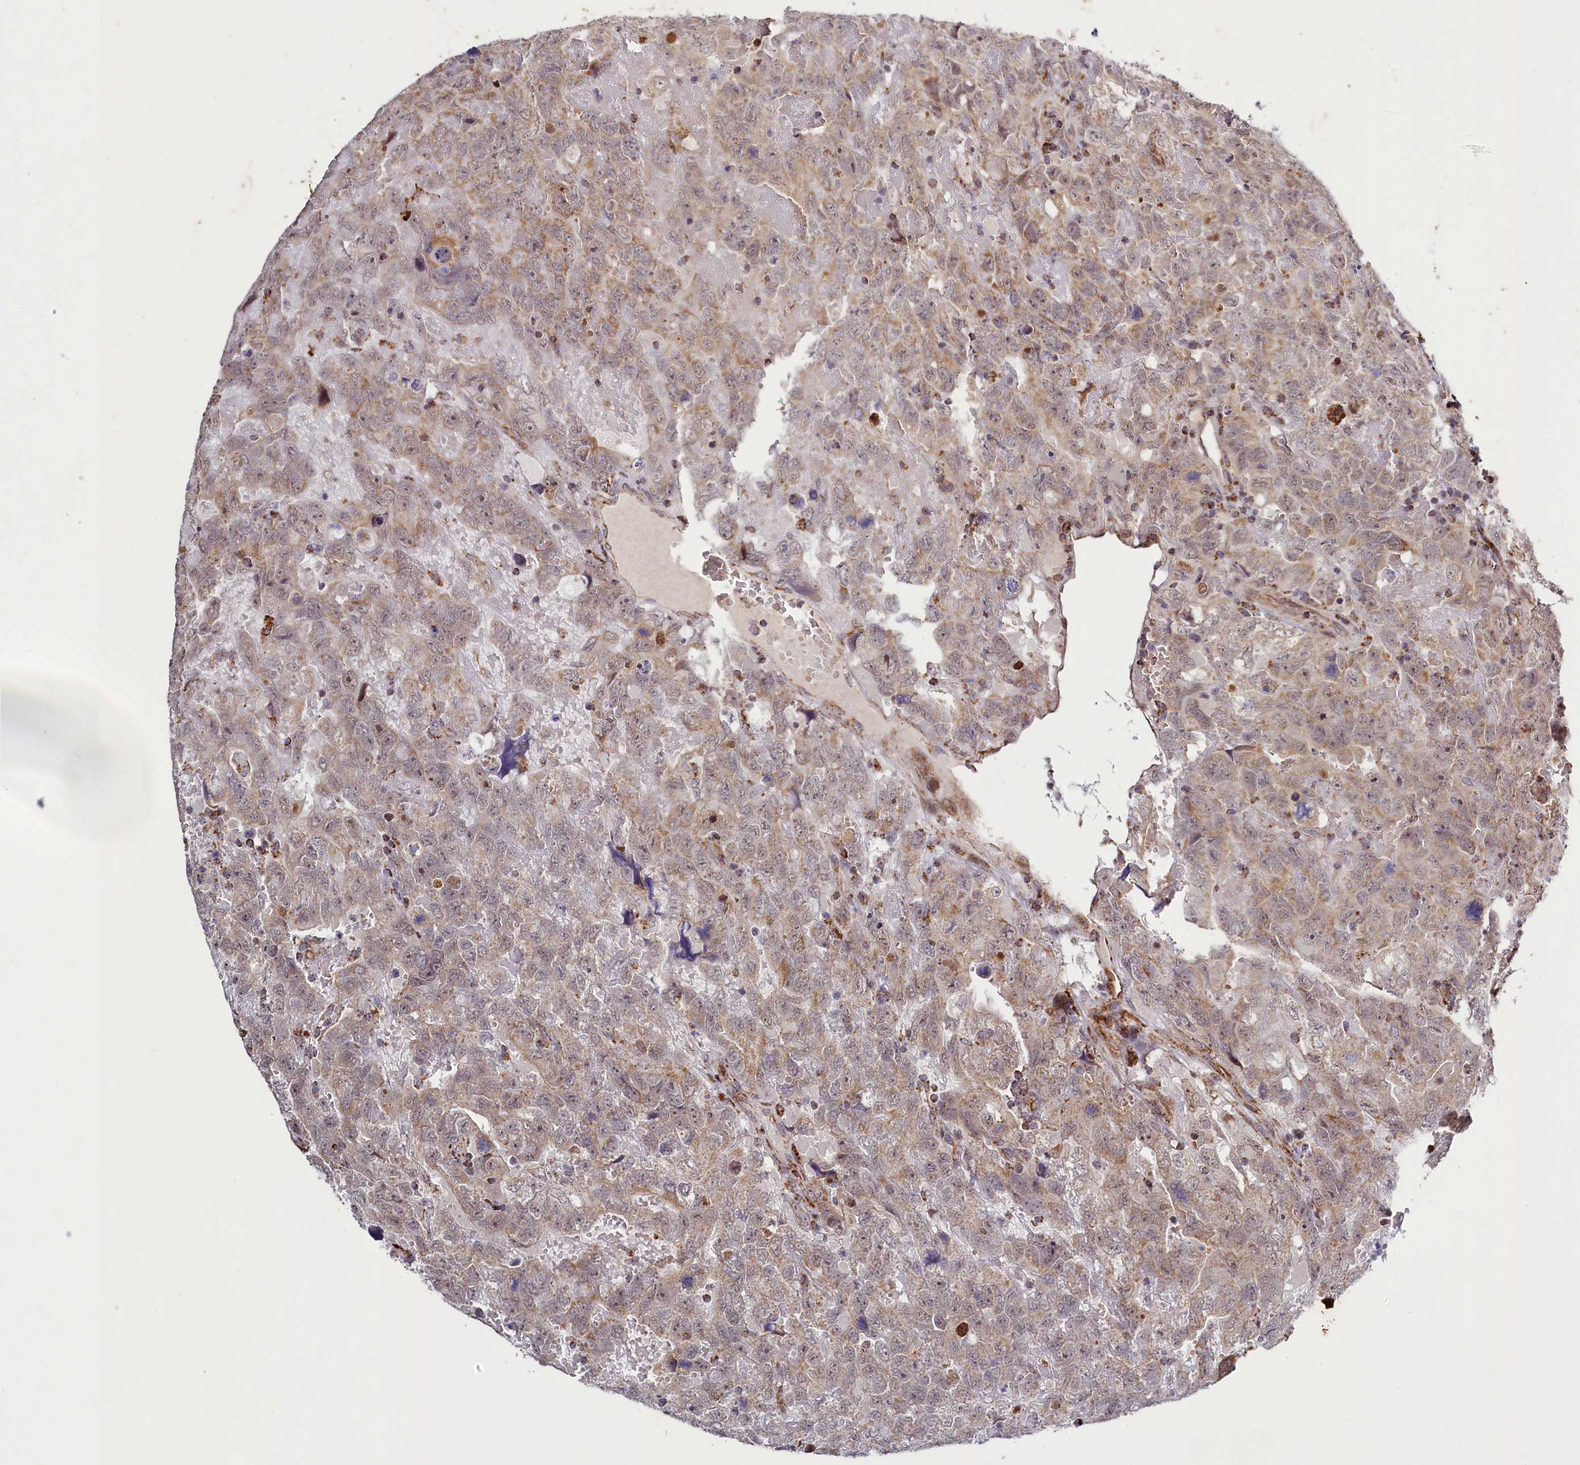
{"staining": {"intensity": "weak", "quantity": ">75%", "location": "cytoplasmic/membranous"}, "tissue": "testis cancer", "cell_type": "Tumor cells", "image_type": "cancer", "snomed": [{"axis": "morphology", "description": "Carcinoma, Embryonal, NOS"}, {"axis": "topography", "description": "Testis"}], "caption": "Tumor cells exhibit weak cytoplasmic/membranous staining in approximately >75% of cells in testis embryonal carcinoma.", "gene": "DYNC2H1", "patient": {"sex": "male", "age": 45}}